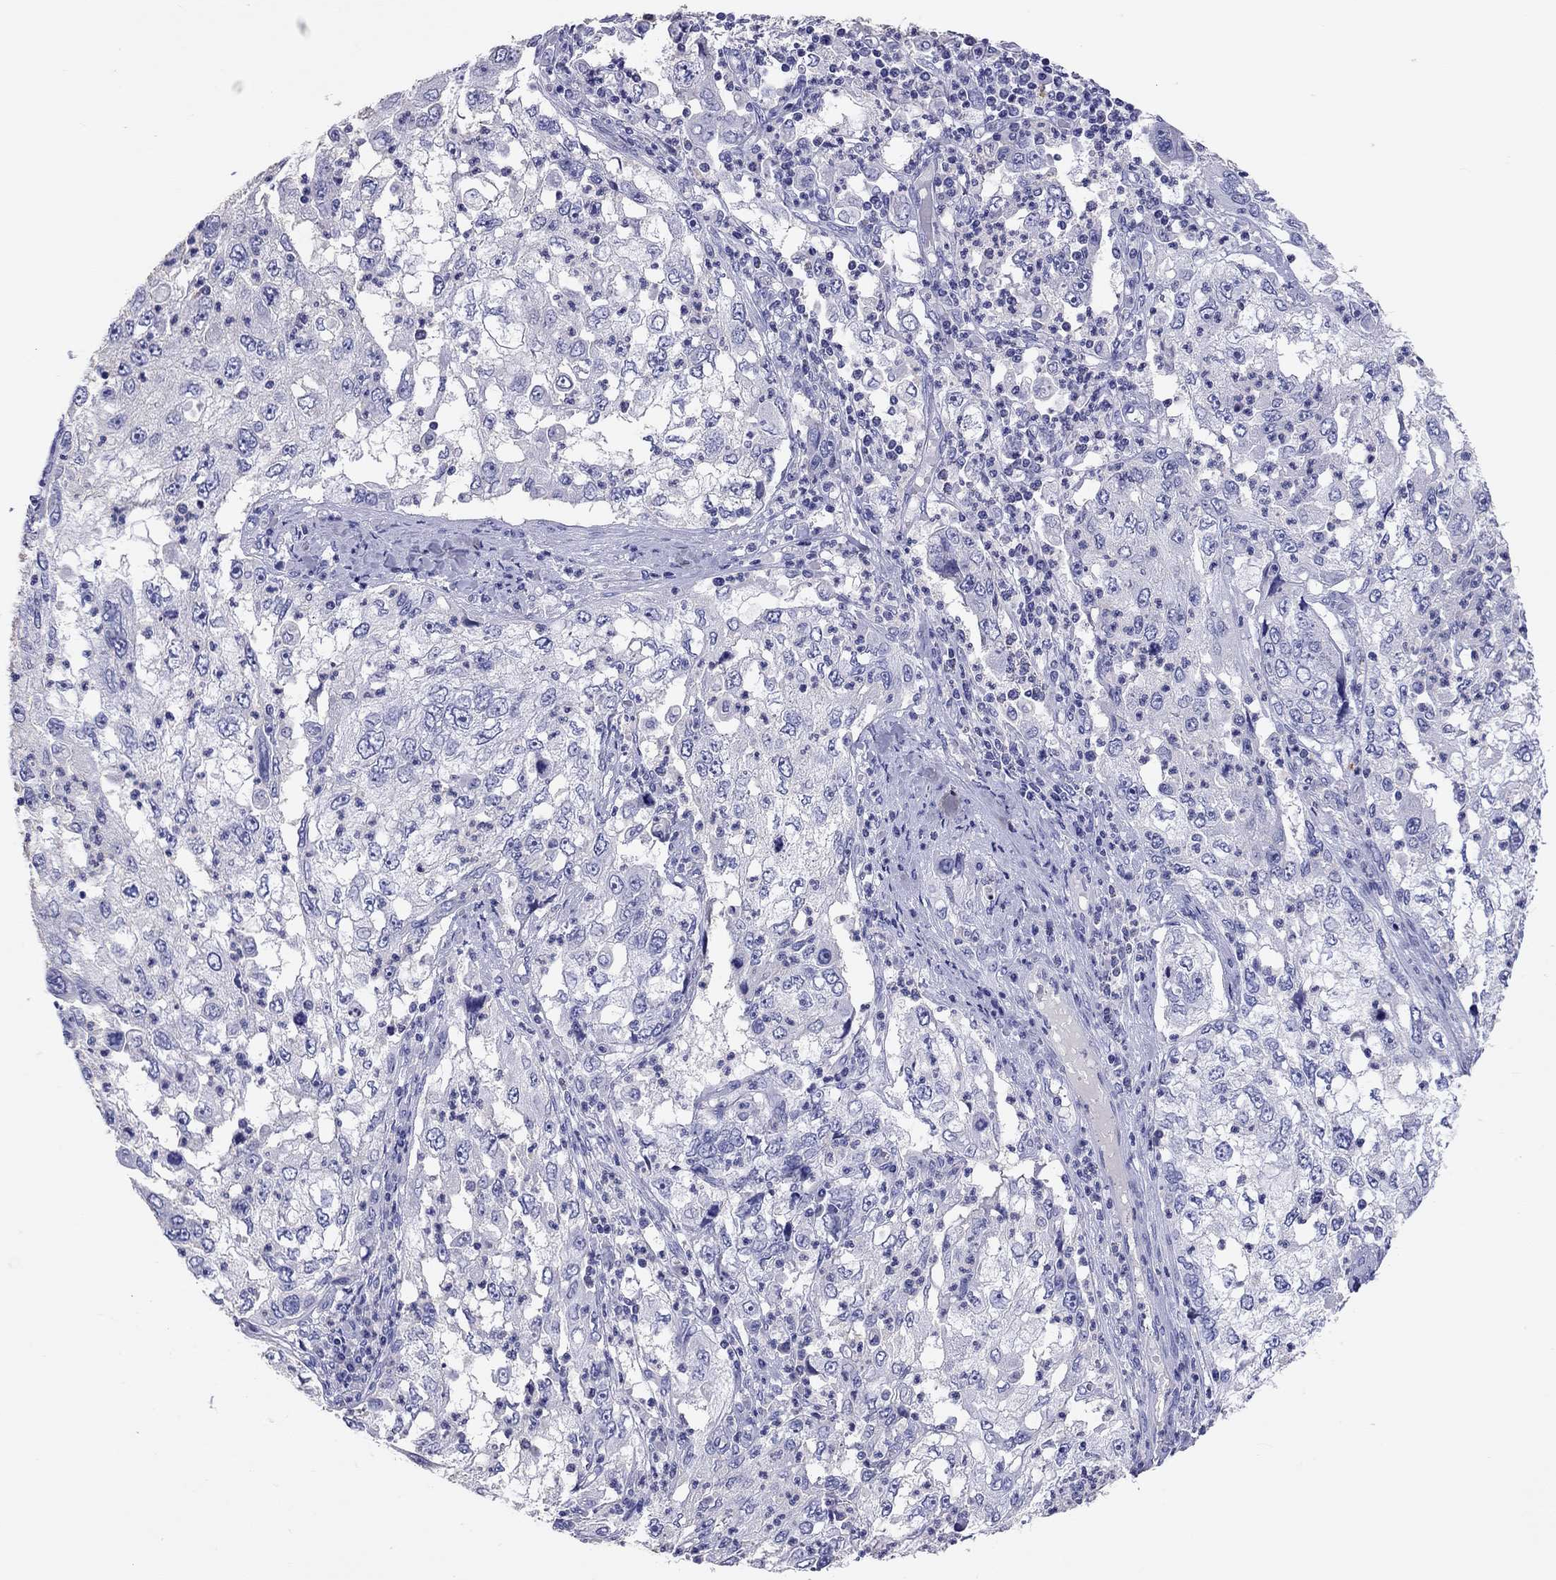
{"staining": {"intensity": "negative", "quantity": "none", "location": "none"}, "tissue": "cervical cancer", "cell_type": "Tumor cells", "image_type": "cancer", "snomed": [{"axis": "morphology", "description": "Squamous cell carcinoma, NOS"}, {"axis": "topography", "description": "Cervix"}], "caption": "Histopathology image shows no significant protein positivity in tumor cells of cervical cancer.", "gene": "CALHM1", "patient": {"sex": "female", "age": 36}}